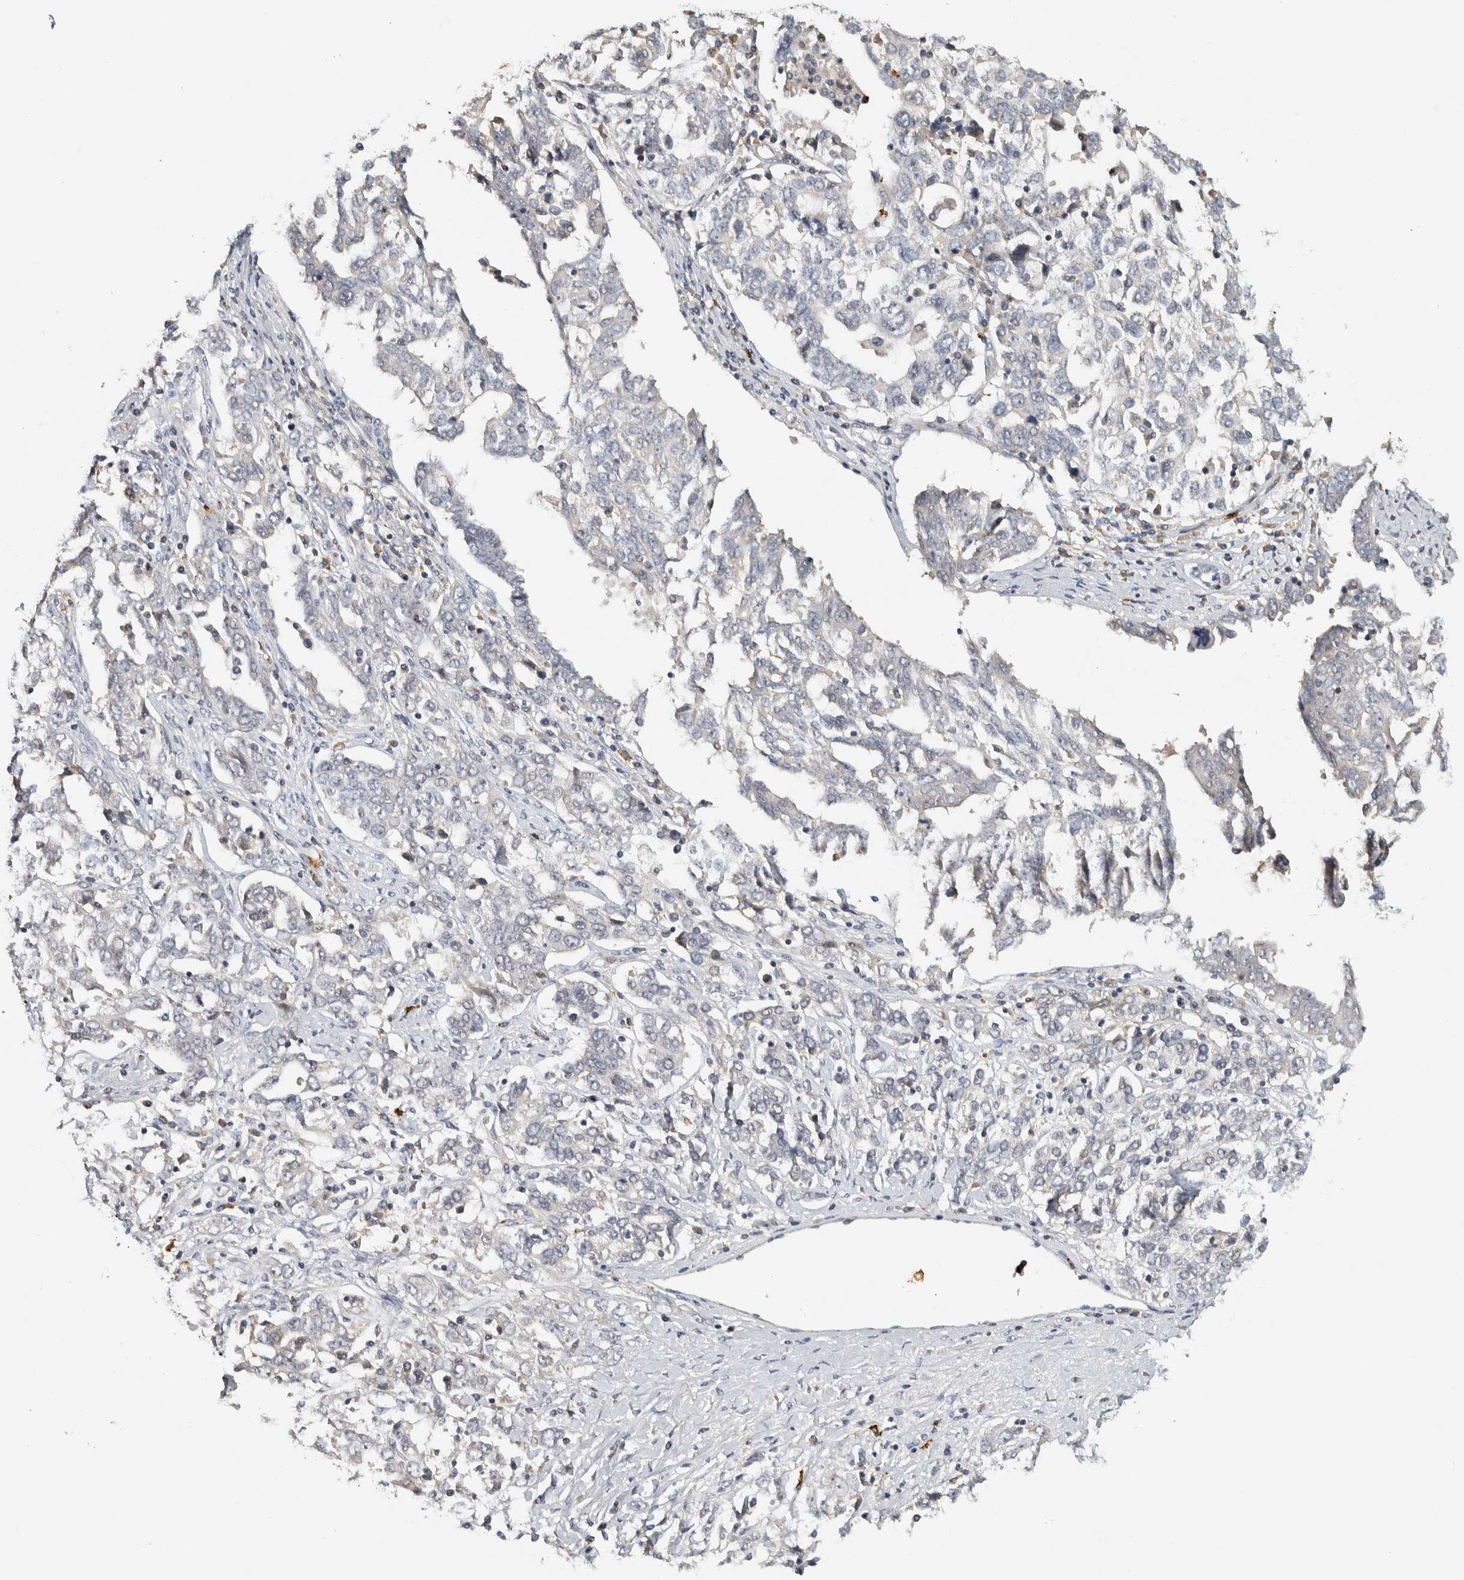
{"staining": {"intensity": "negative", "quantity": "none", "location": "none"}, "tissue": "ovarian cancer", "cell_type": "Tumor cells", "image_type": "cancer", "snomed": [{"axis": "morphology", "description": "Carcinoma, endometroid"}, {"axis": "topography", "description": "Ovary"}], "caption": "This is an IHC image of human ovarian cancer. There is no staining in tumor cells.", "gene": "EIF3H", "patient": {"sex": "female", "age": 62}}